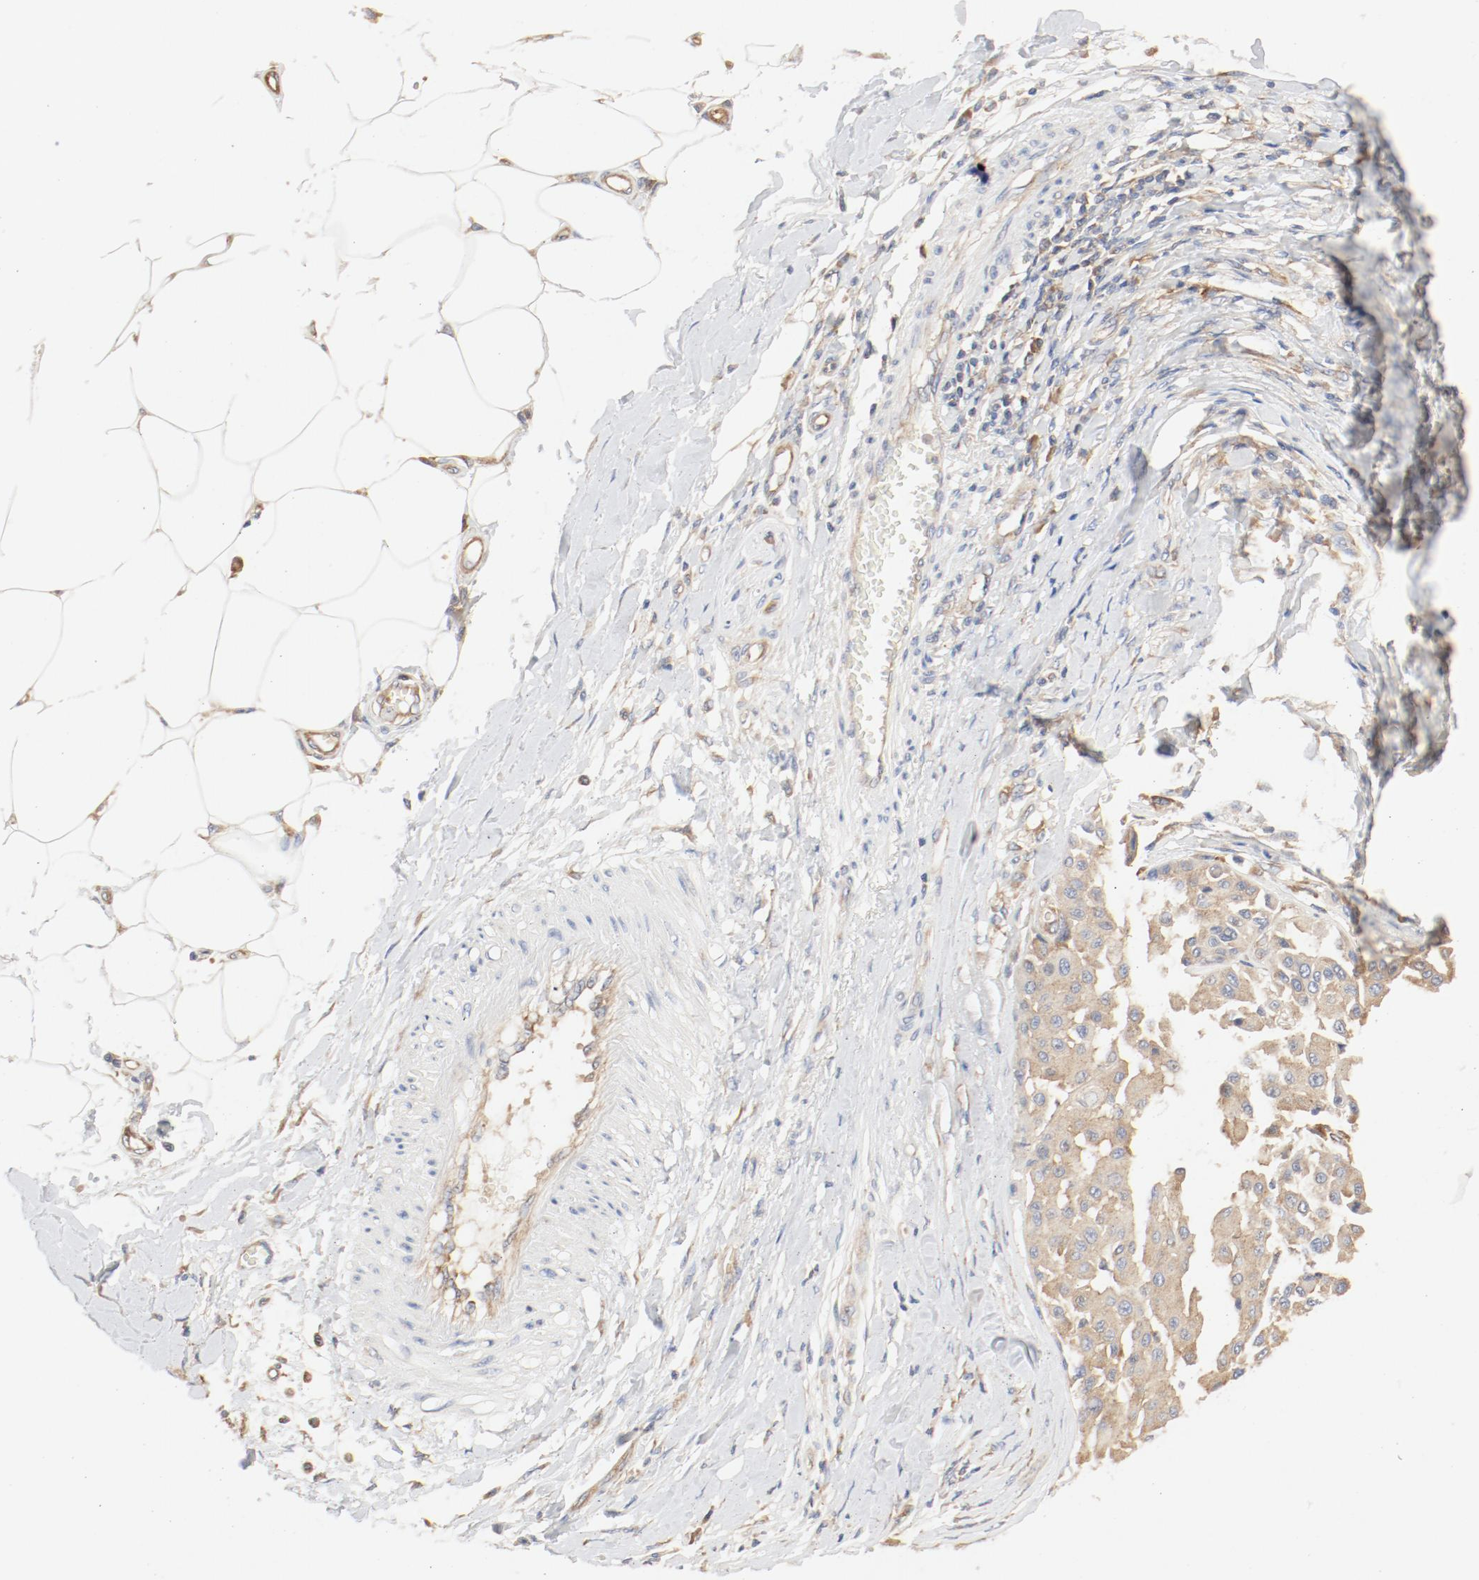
{"staining": {"intensity": "weak", "quantity": ">75%", "location": "cytoplasmic/membranous"}, "tissue": "melanoma", "cell_type": "Tumor cells", "image_type": "cancer", "snomed": [{"axis": "morphology", "description": "Malignant melanoma, Metastatic site"}, {"axis": "topography", "description": "Soft tissue"}], "caption": "This is an image of immunohistochemistry staining of malignant melanoma (metastatic site), which shows weak expression in the cytoplasmic/membranous of tumor cells.", "gene": "RPS6", "patient": {"sex": "male", "age": 41}}